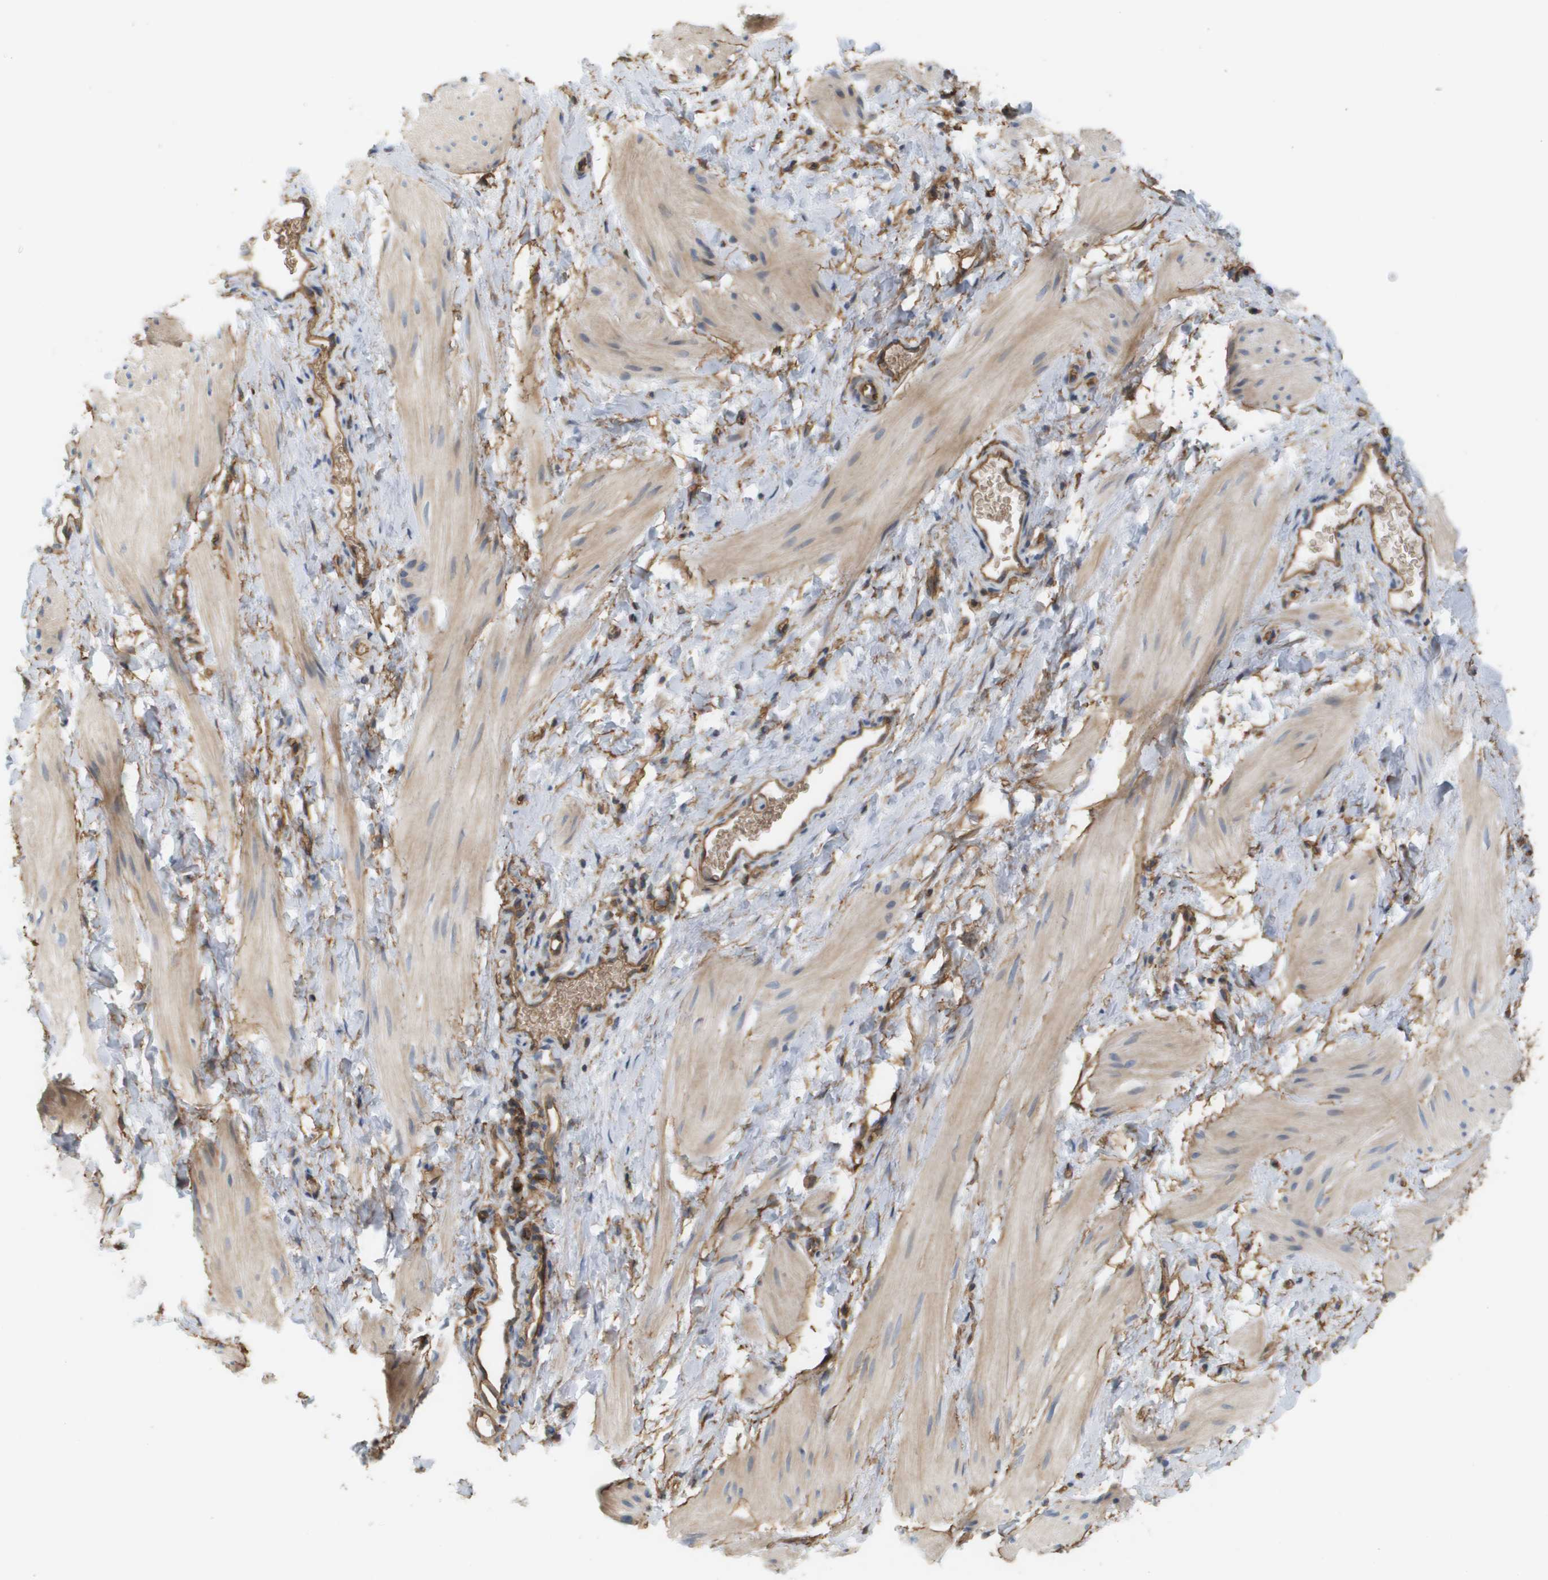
{"staining": {"intensity": "weak", "quantity": ">75%", "location": "cytoplasmic/membranous"}, "tissue": "smooth muscle", "cell_type": "Smooth muscle cells", "image_type": "normal", "snomed": [{"axis": "morphology", "description": "Normal tissue, NOS"}, {"axis": "topography", "description": "Smooth muscle"}], "caption": "This image shows immunohistochemistry (IHC) staining of unremarkable smooth muscle, with low weak cytoplasmic/membranous expression in about >75% of smooth muscle cells.", "gene": "SGMS2", "patient": {"sex": "male", "age": 16}}